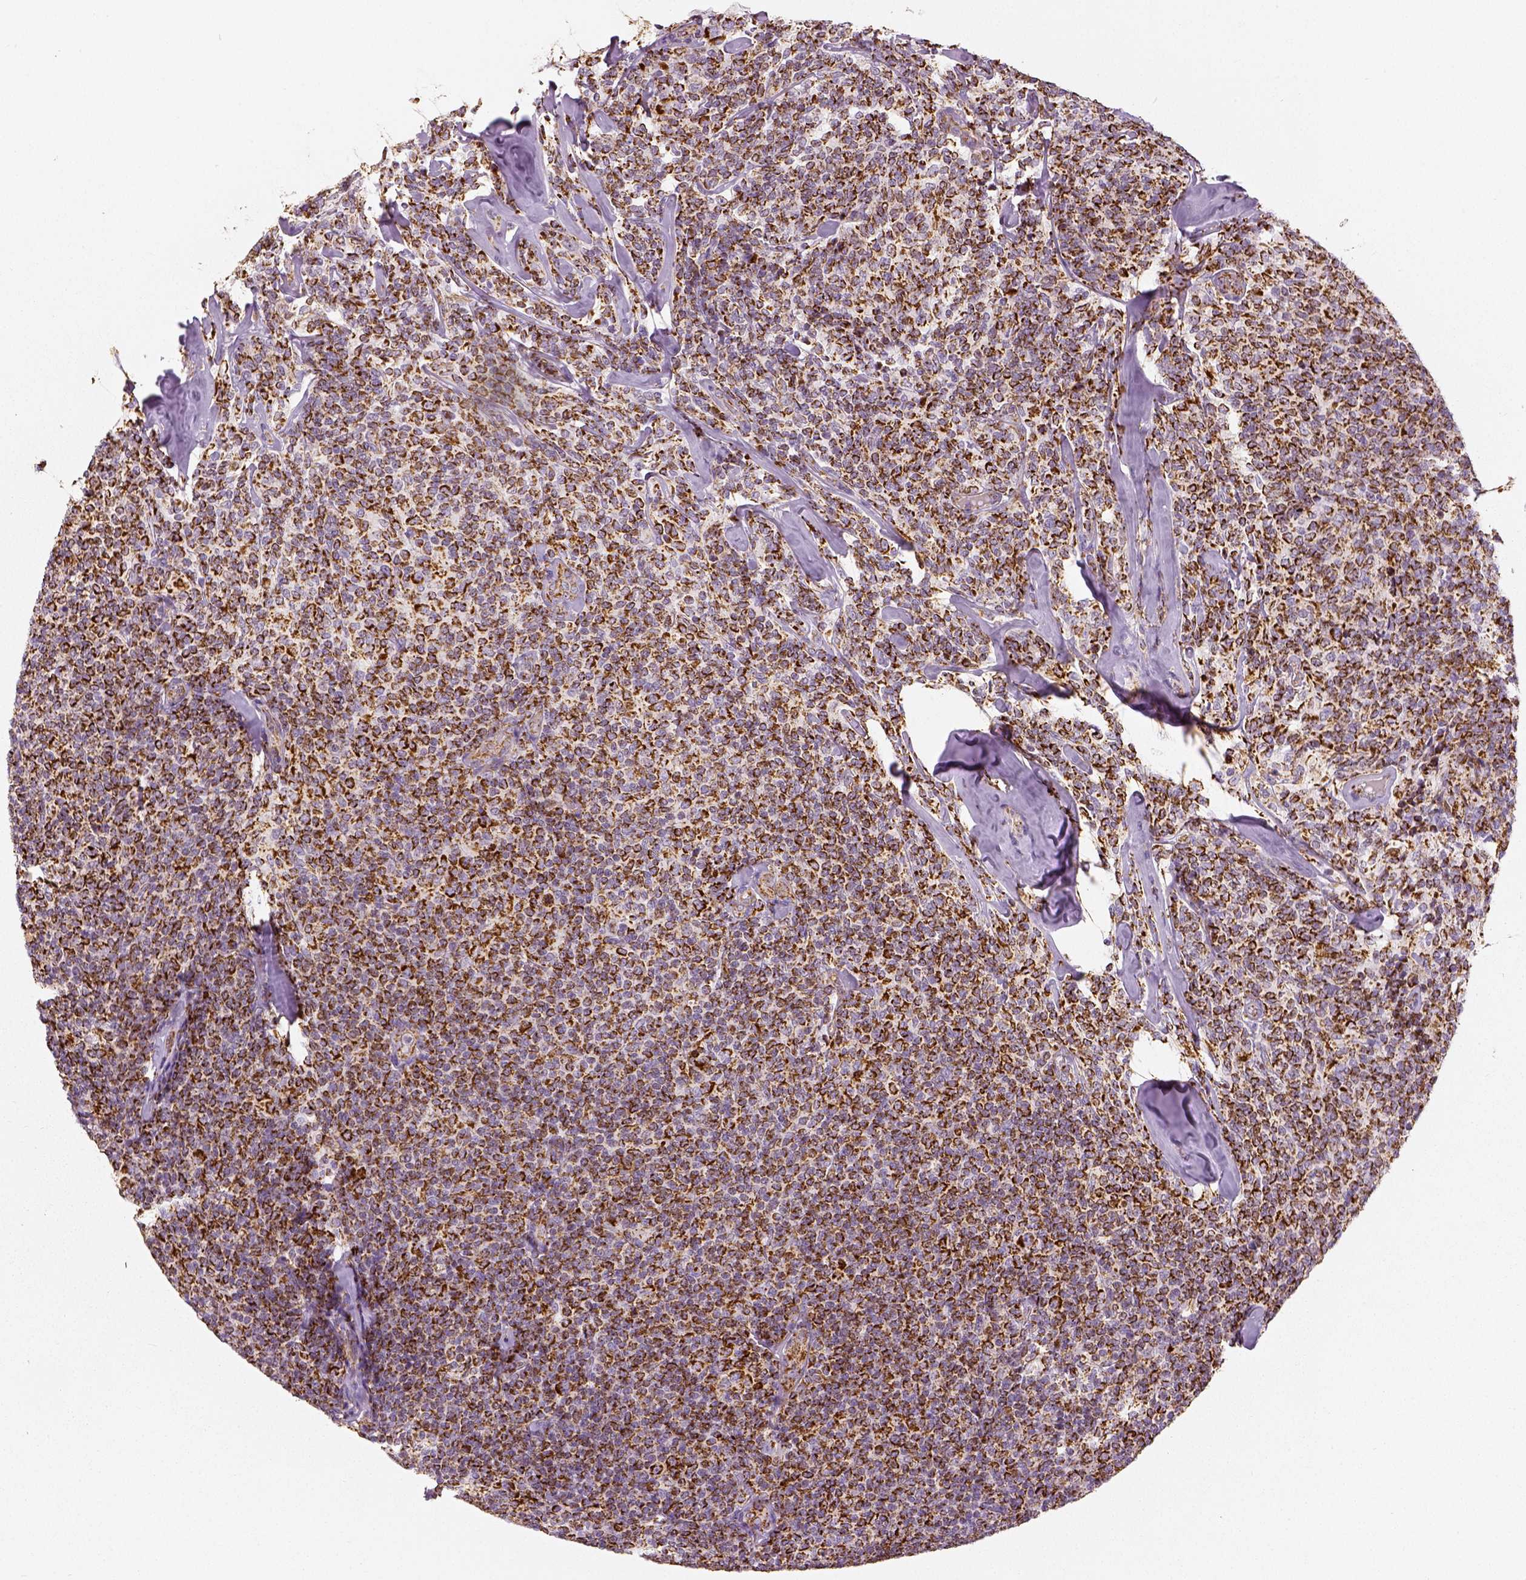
{"staining": {"intensity": "strong", "quantity": ">75%", "location": "cytoplasmic/membranous"}, "tissue": "lymphoma", "cell_type": "Tumor cells", "image_type": "cancer", "snomed": [{"axis": "morphology", "description": "Malignant lymphoma, non-Hodgkin's type, Low grade"}, {"axis": "topography", "description": "Lymph node"}], "caption": "Brown immunohistochemical staining in human lymphoma reveals strong cytoplasmic/membranous staining in about >75% of tumor cells.", "gene": "PGAM5", "patient": {"sex": "female", "age": 56}}